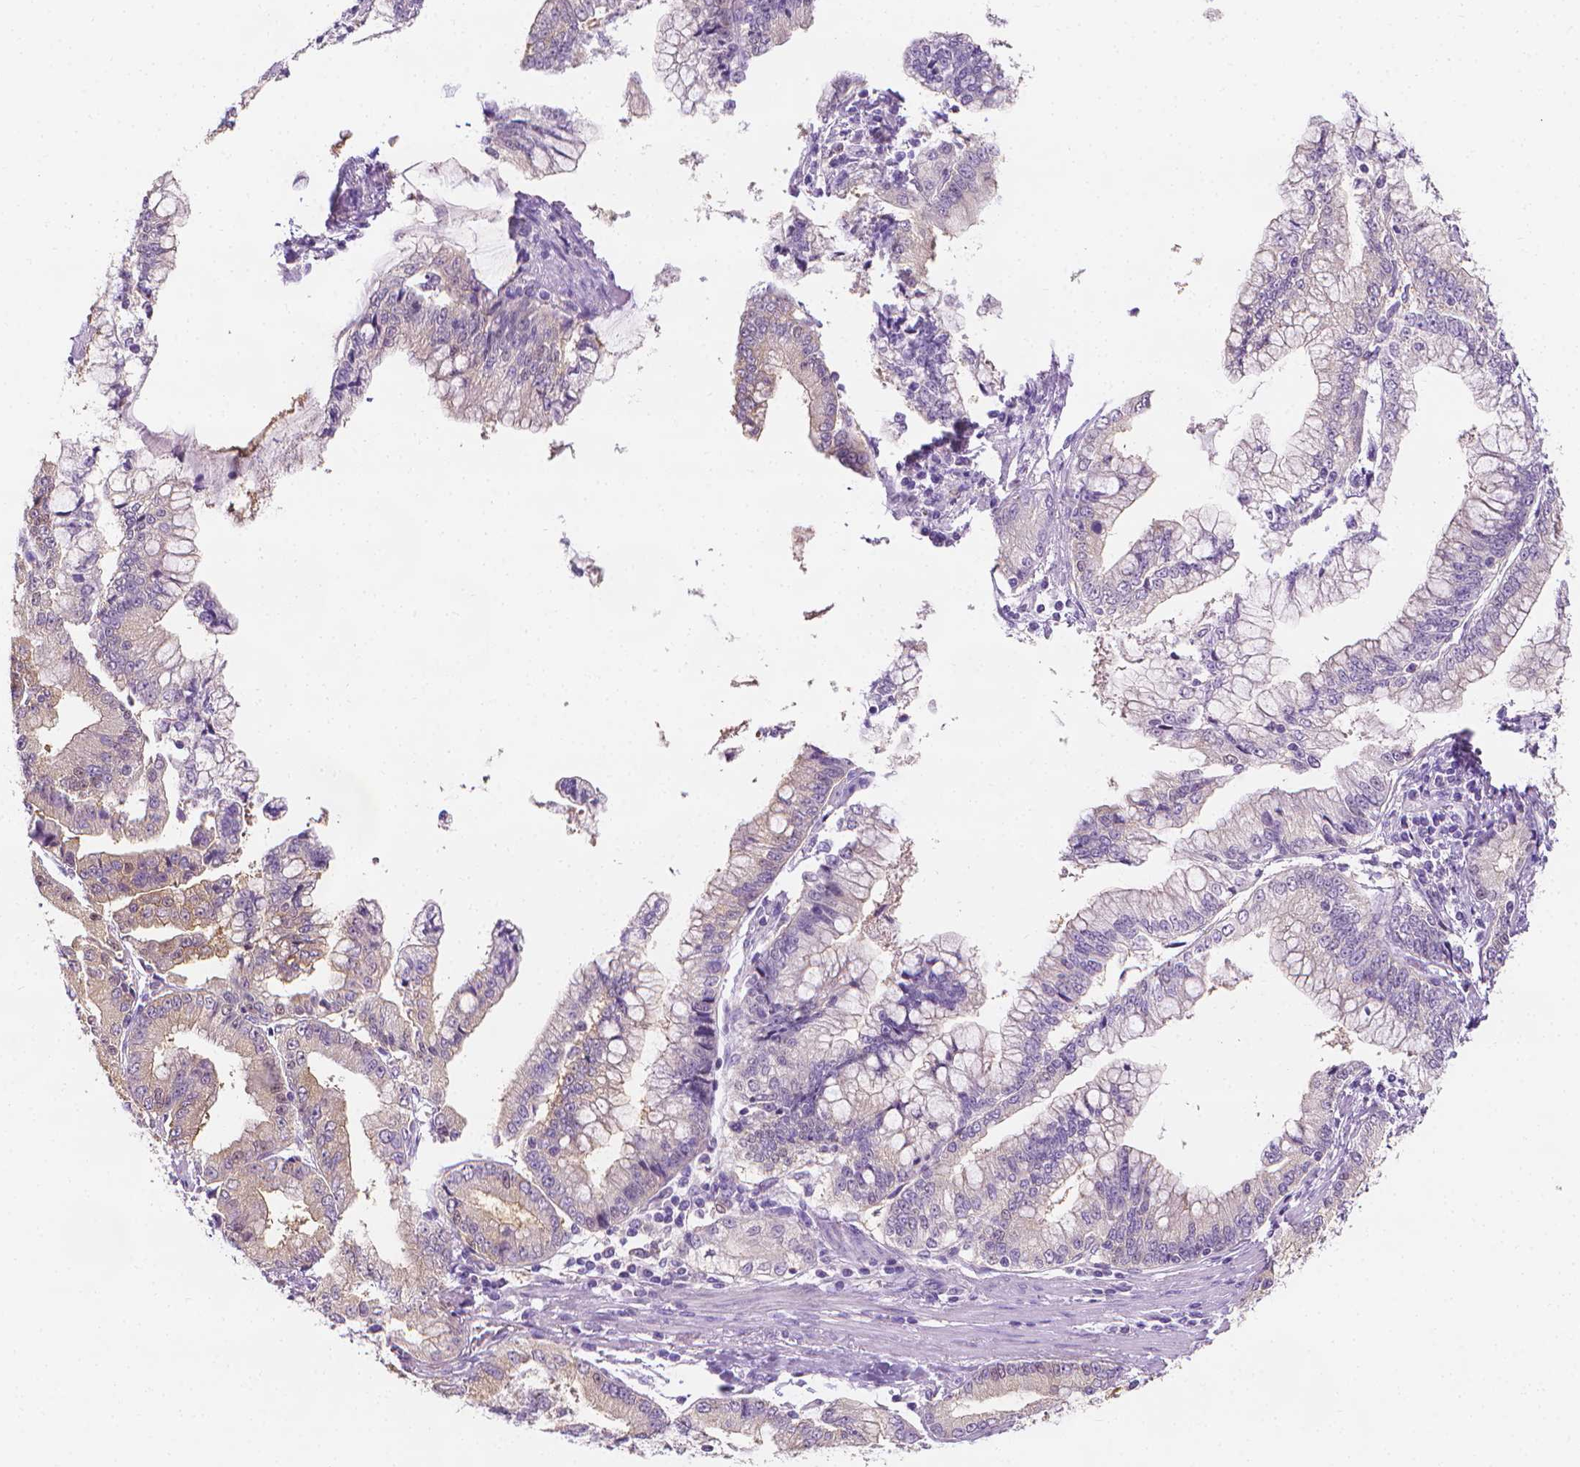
{"staining": {"intensity": "weak", "quantity": "25%-75%", "location": "cytoplasmic/membranous"}, "tissue": "stomach cancer", "cell_type": "Tumor cells", "image_type": "cancer", "snomed": [{"axis": "morphology", "description": "Adenocarcinoma, NOS"}, {"axis": "topography", "description": "Stomach, upper"}], "caption": "DAB immunohistochemical staining of adenocarcinoma (stomach) exhibits weak cytoplasmic/membranous protein expression in approximately 25%-75% of tumor cells. (DAB (3,3'-diaminobenzidine) IHC with brightfield microscopy, high magnification).", "gene": "FASN", "patient": {"sex": "female", "age": 74}}